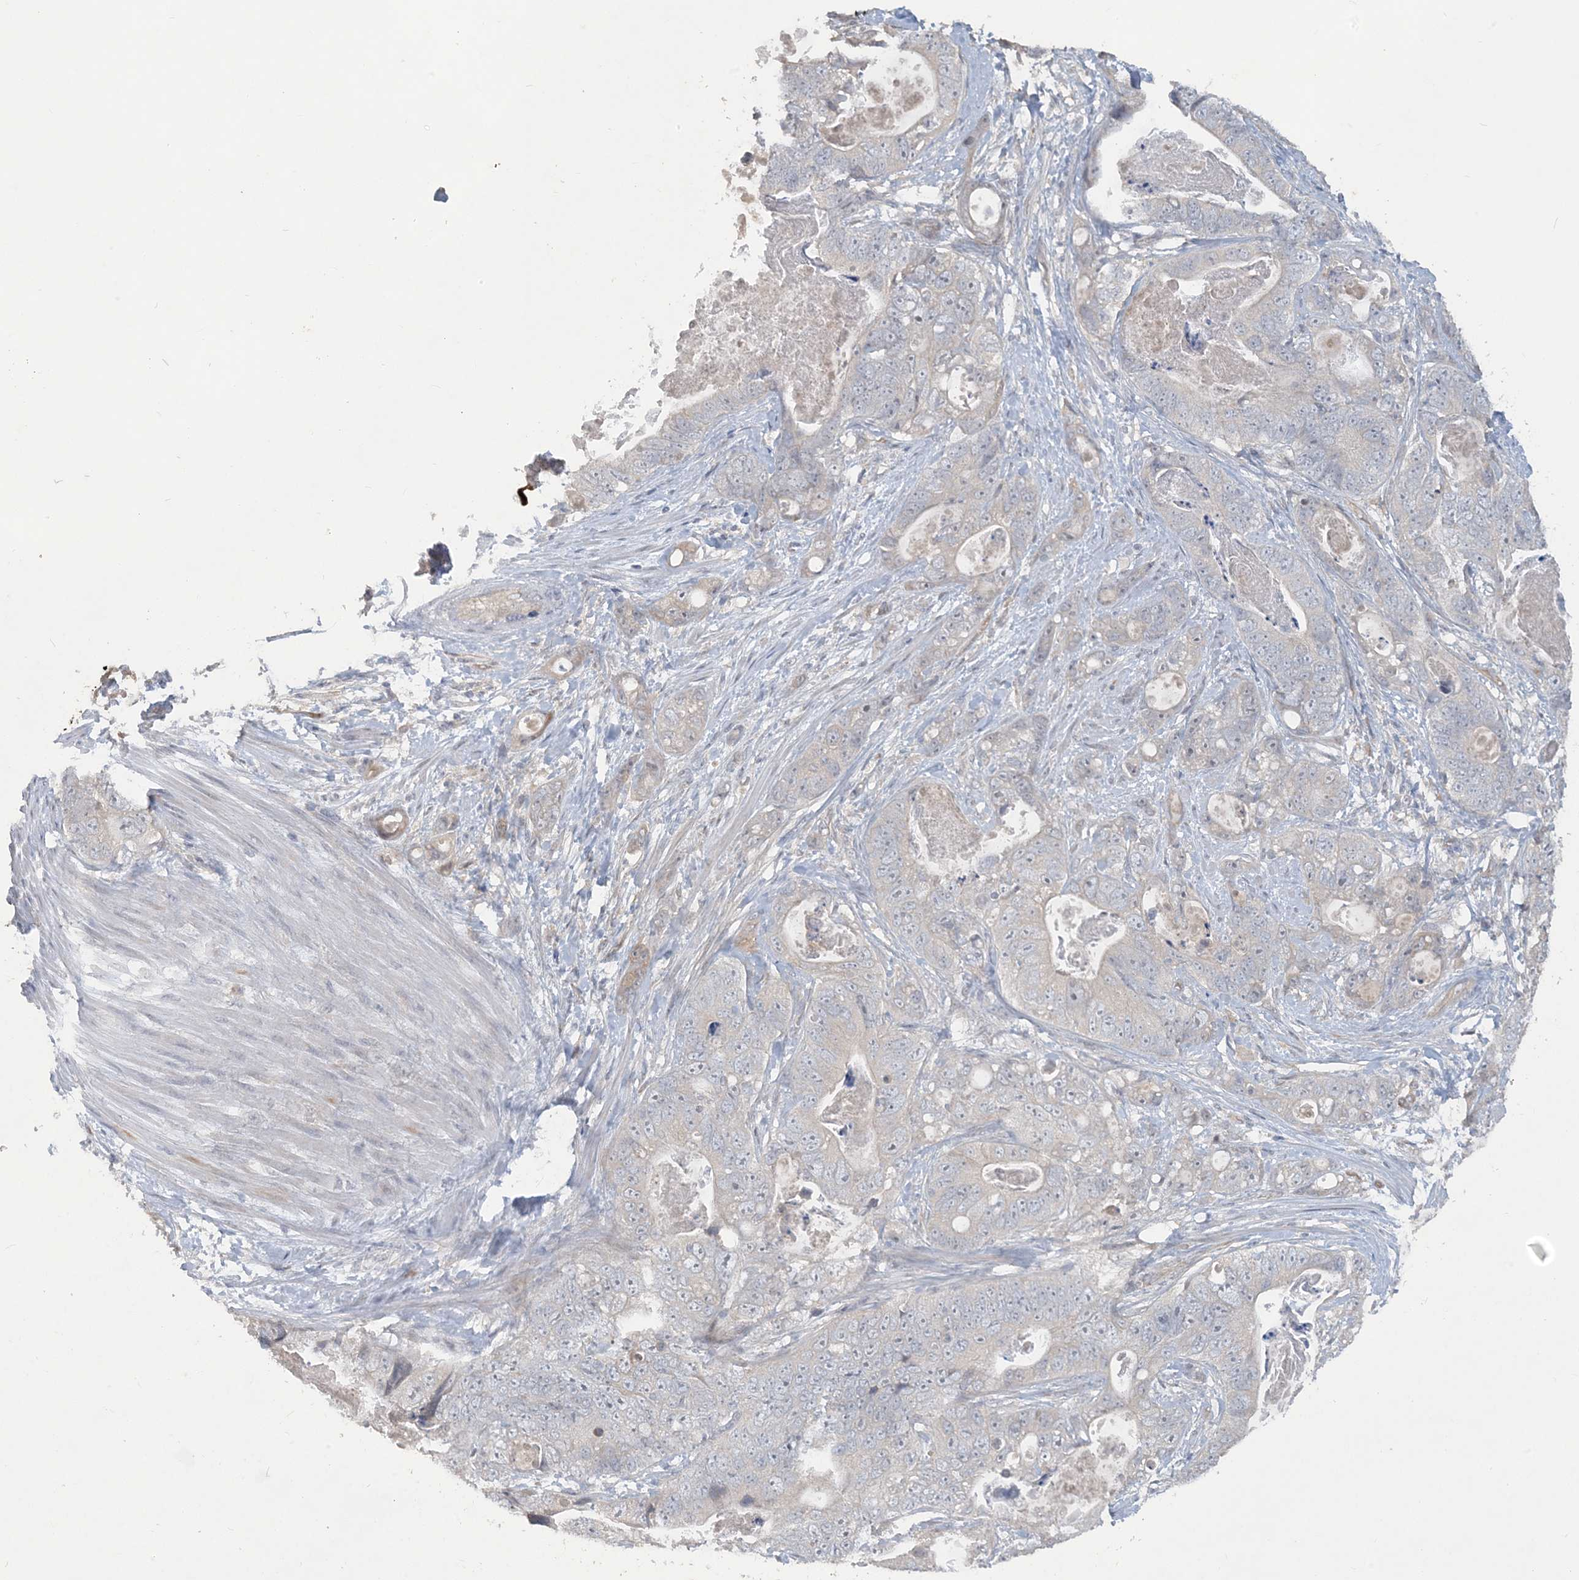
{"staining": {"intensity": "negative", "quantity": "none", "location": "none"}, "tissue": "stomach cancer", "cell_type": "Tumor cells", "image_type": "cancer", "snomed": [{"axis": "morphology", "description": "Normal tissue, NOS"}, {"axis": "morphology", "description": "Adenocarcinoma, NOS"}, {"axis": "topography", "description": "Stomach"}], "caption": "Protein analysis of stomach cancer displays no significant expression in tumor cells.", "gene": "CDS1", "patient": {"sex": "female", "age": 89}}